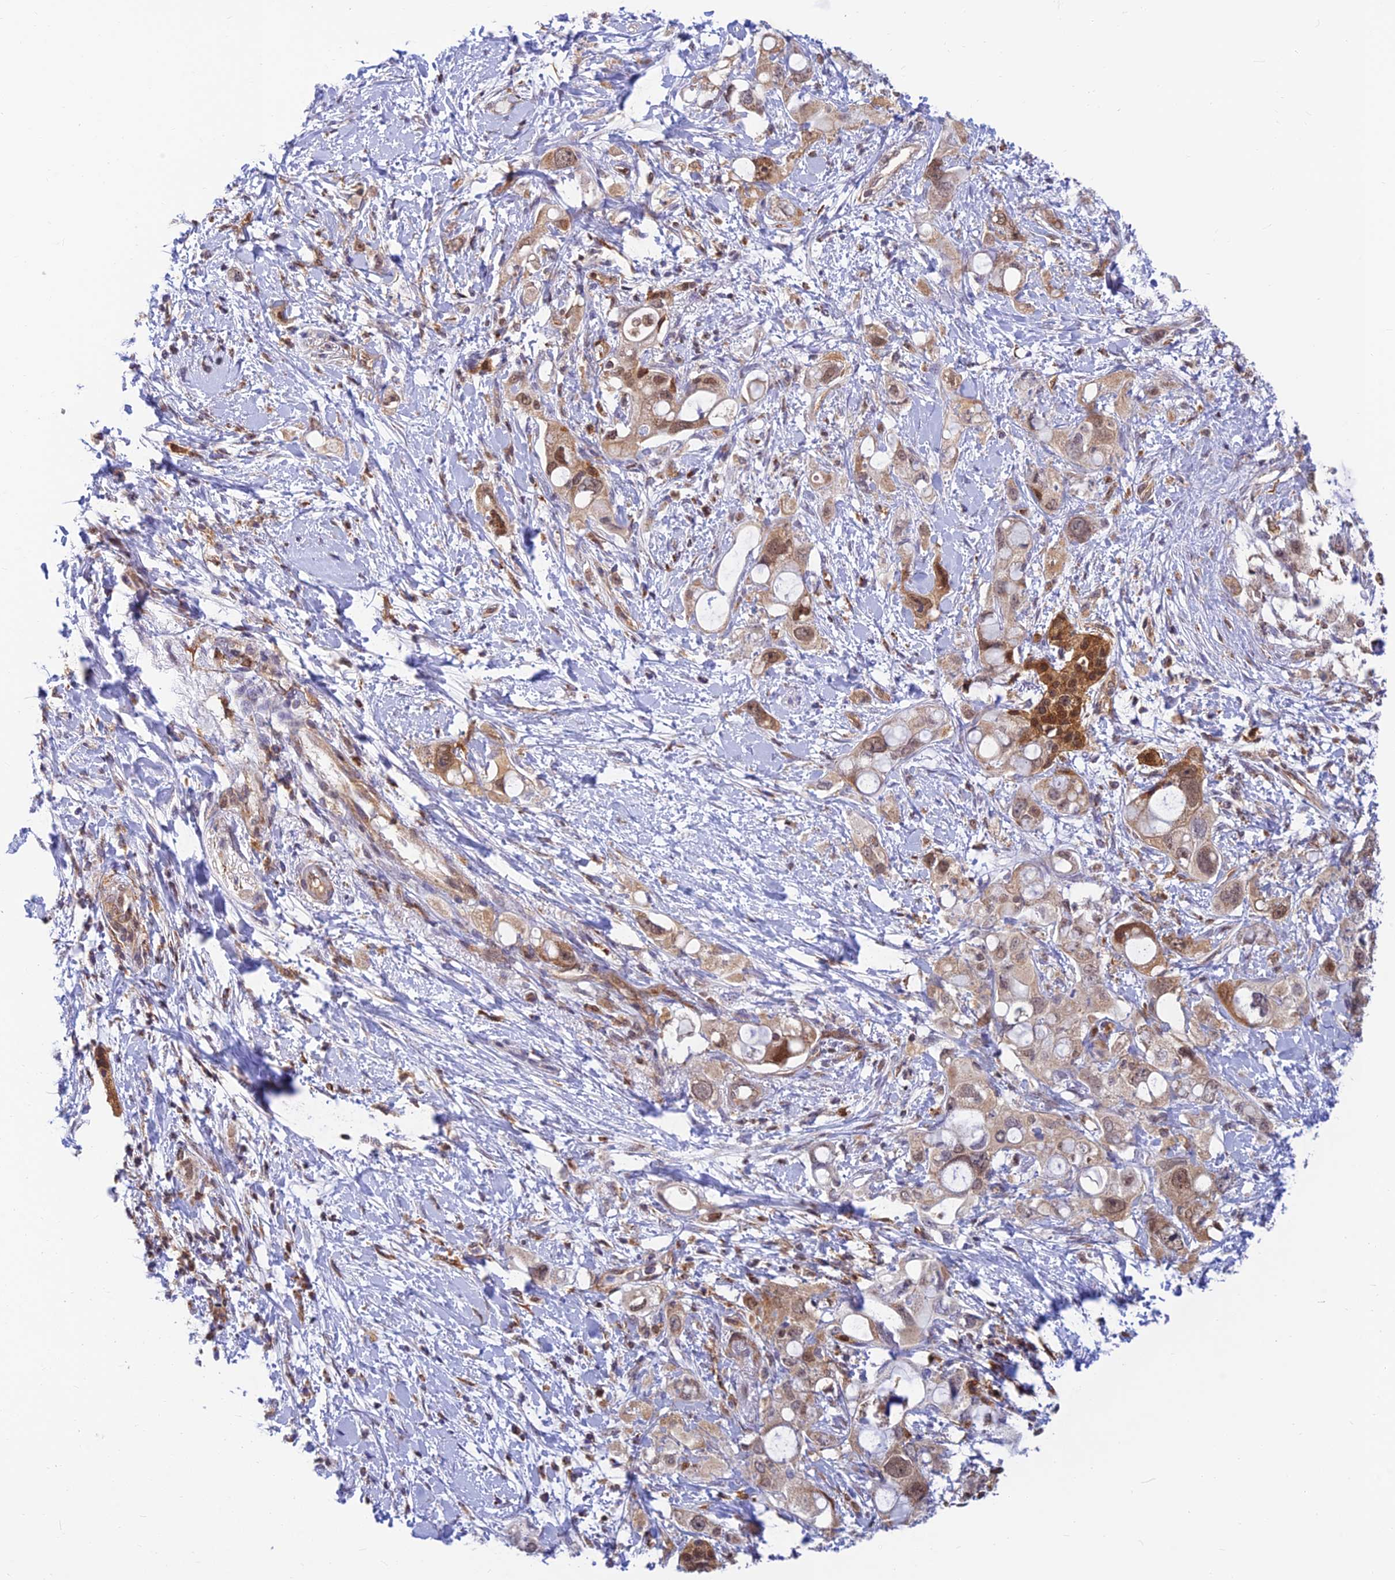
{"staining": {"intensity": "moderate", "quantity": "25%-75%", "location": "cytoplasmic/membranous"}, "tissue": "pancreatic cancer", "cell_type": "Tumor cells", "image_type": "cancer", "snomed": [{"axis": "morphology", "description": "Adenocarcinoma, NOS"}, {"axis": "topography", "description": "Pancreas"}], "caption": "An image showing moderate cytoplasmic/membranous staining in about 25%-75% of tumor cells in pancreatic adenocarcinoma, as visualized by brown immunohistochemical staining.", "gene": "LYSMD2", "patient": {"sex": "female", "age": 56}}